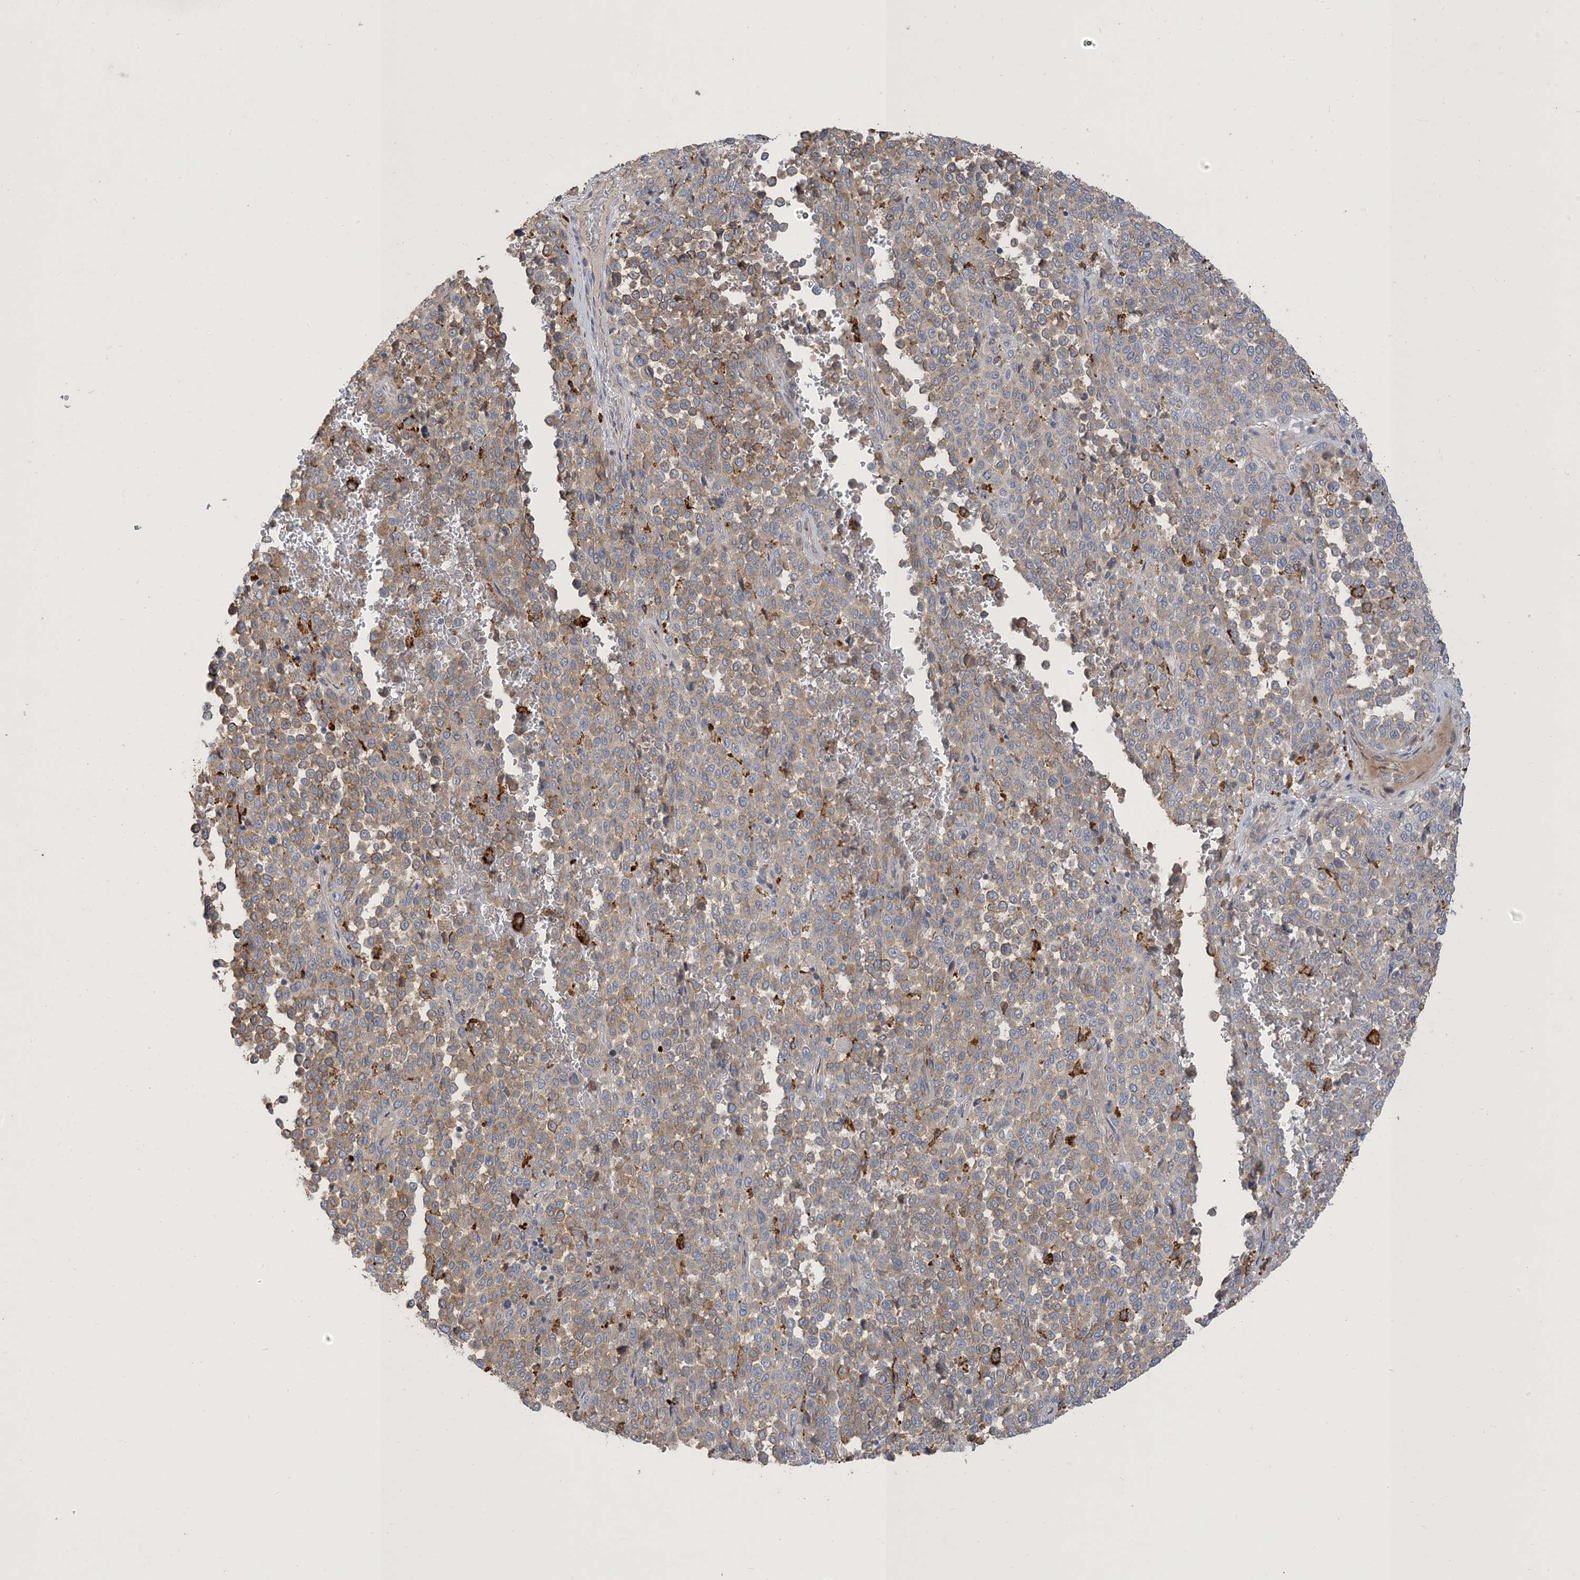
{"staining": {"intensity": "weak", "quantity": "25%-75%", "location": "cytoplasmic/membranous"}, "tissue": "melanoma", "cell_type": "Tumor cells", "image_type": "cancer", "snomed": [{"axis": "morphology", "description": "Malignant melanoma, Metastatic site"}, {"axis": "topography", "description": "Pancreas"}], "caption": "Malignant melanoma (metastatic site) stained for a protein exhibits weak cytoplasmic/membranous positivity in tumor cells.", "gene": "PEAR1", "patient": {"sex": "female", "age": 30}}